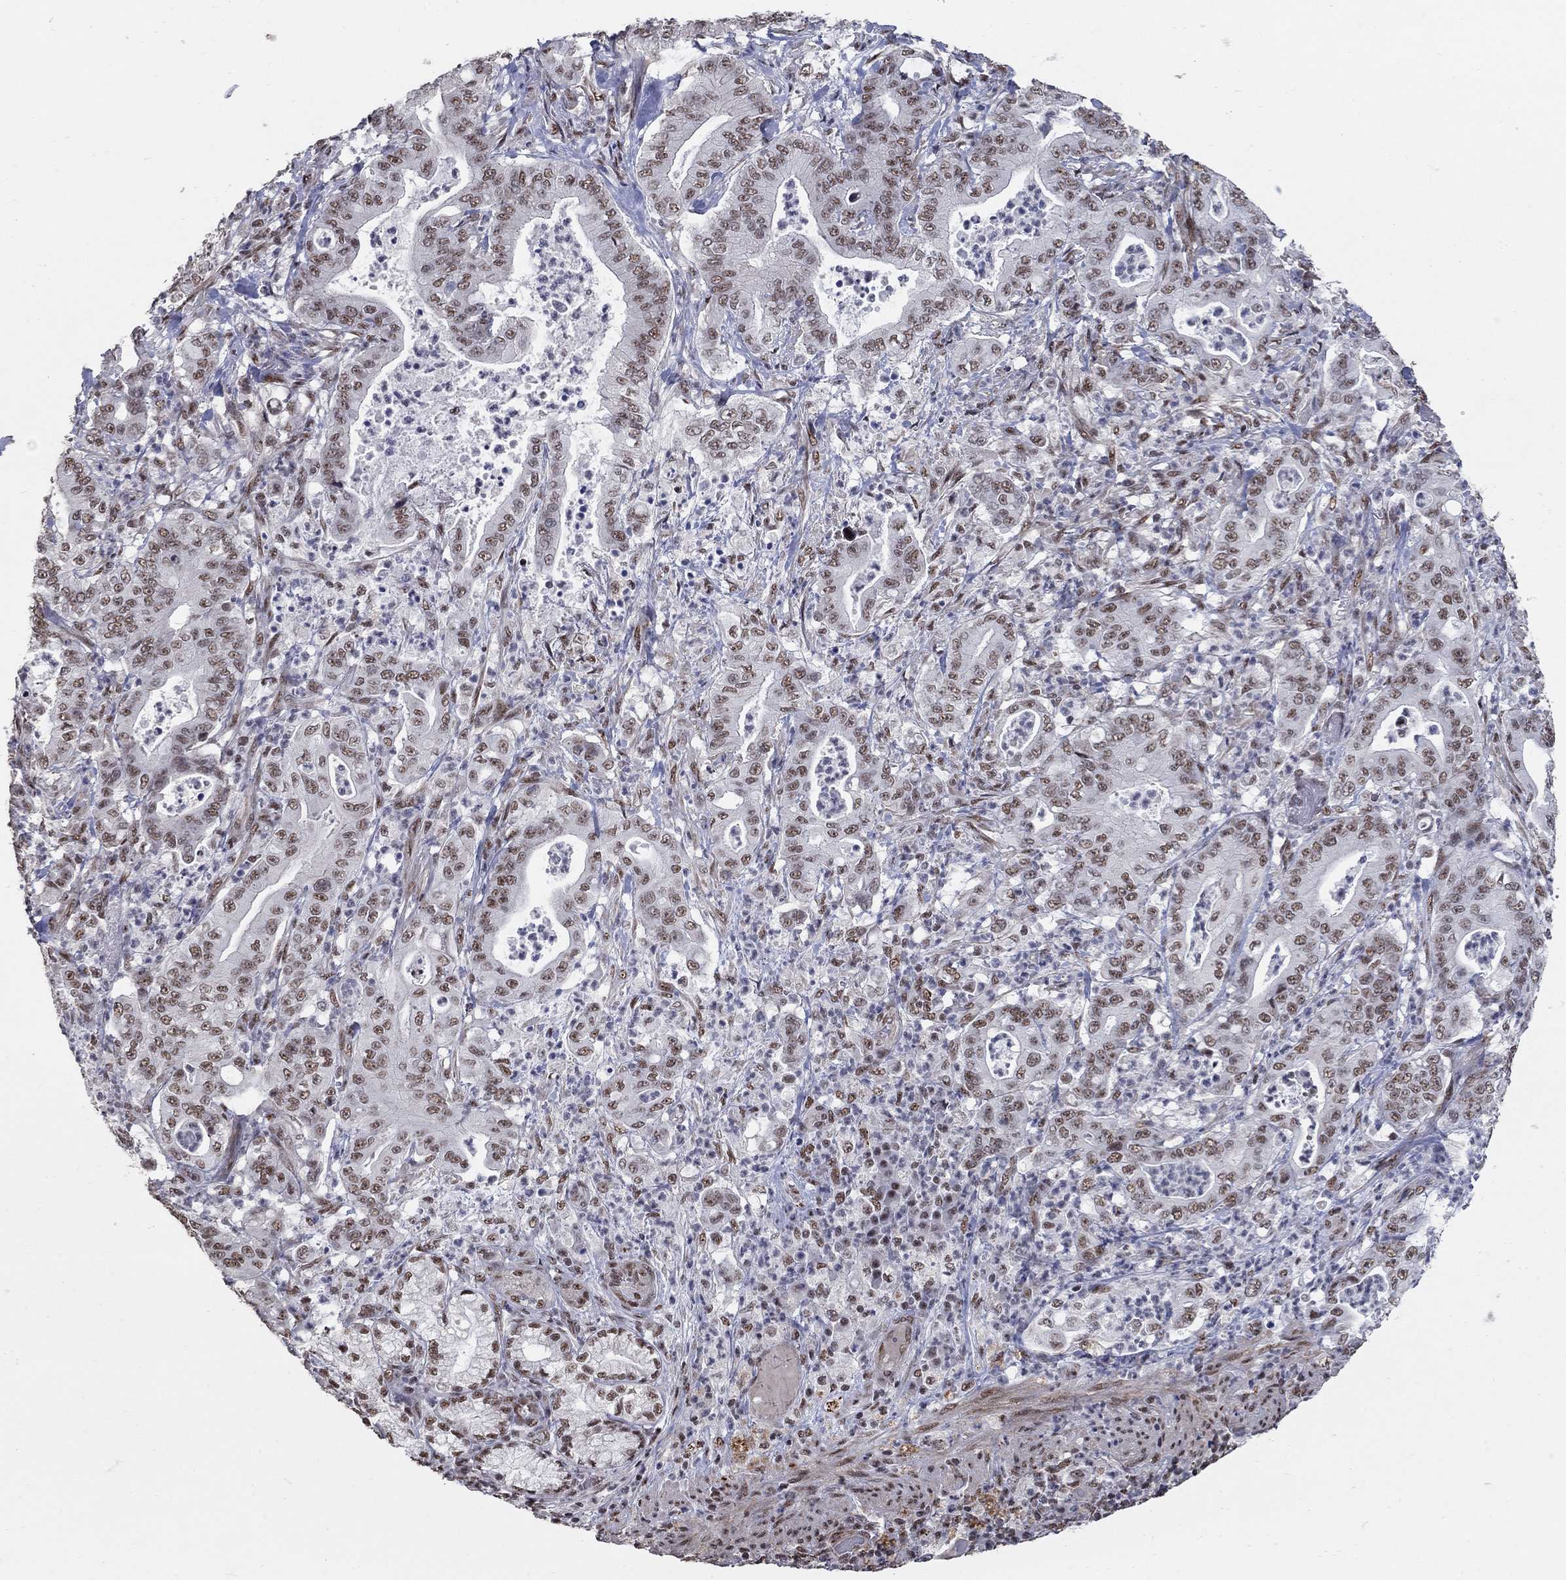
{"staining": {"intensity": "weak", "quantity": ">75%", "location": "nuclear"}, "tissue": "pancreatic cancer", "cell_type": "Tumor cells", "image_type": "cancer", "snomed": [{"axis": "morphology", "description": "Adenocarcinoma, NOS"}, {"axis": "topography", "description": "Pancreas"}], "caption": "Human pancreatic cancer stained with a protein marker demonstrates weak staining in tumor cells.", "gene": "PNISR", "patient": {"sex": "male", "age": 71}}